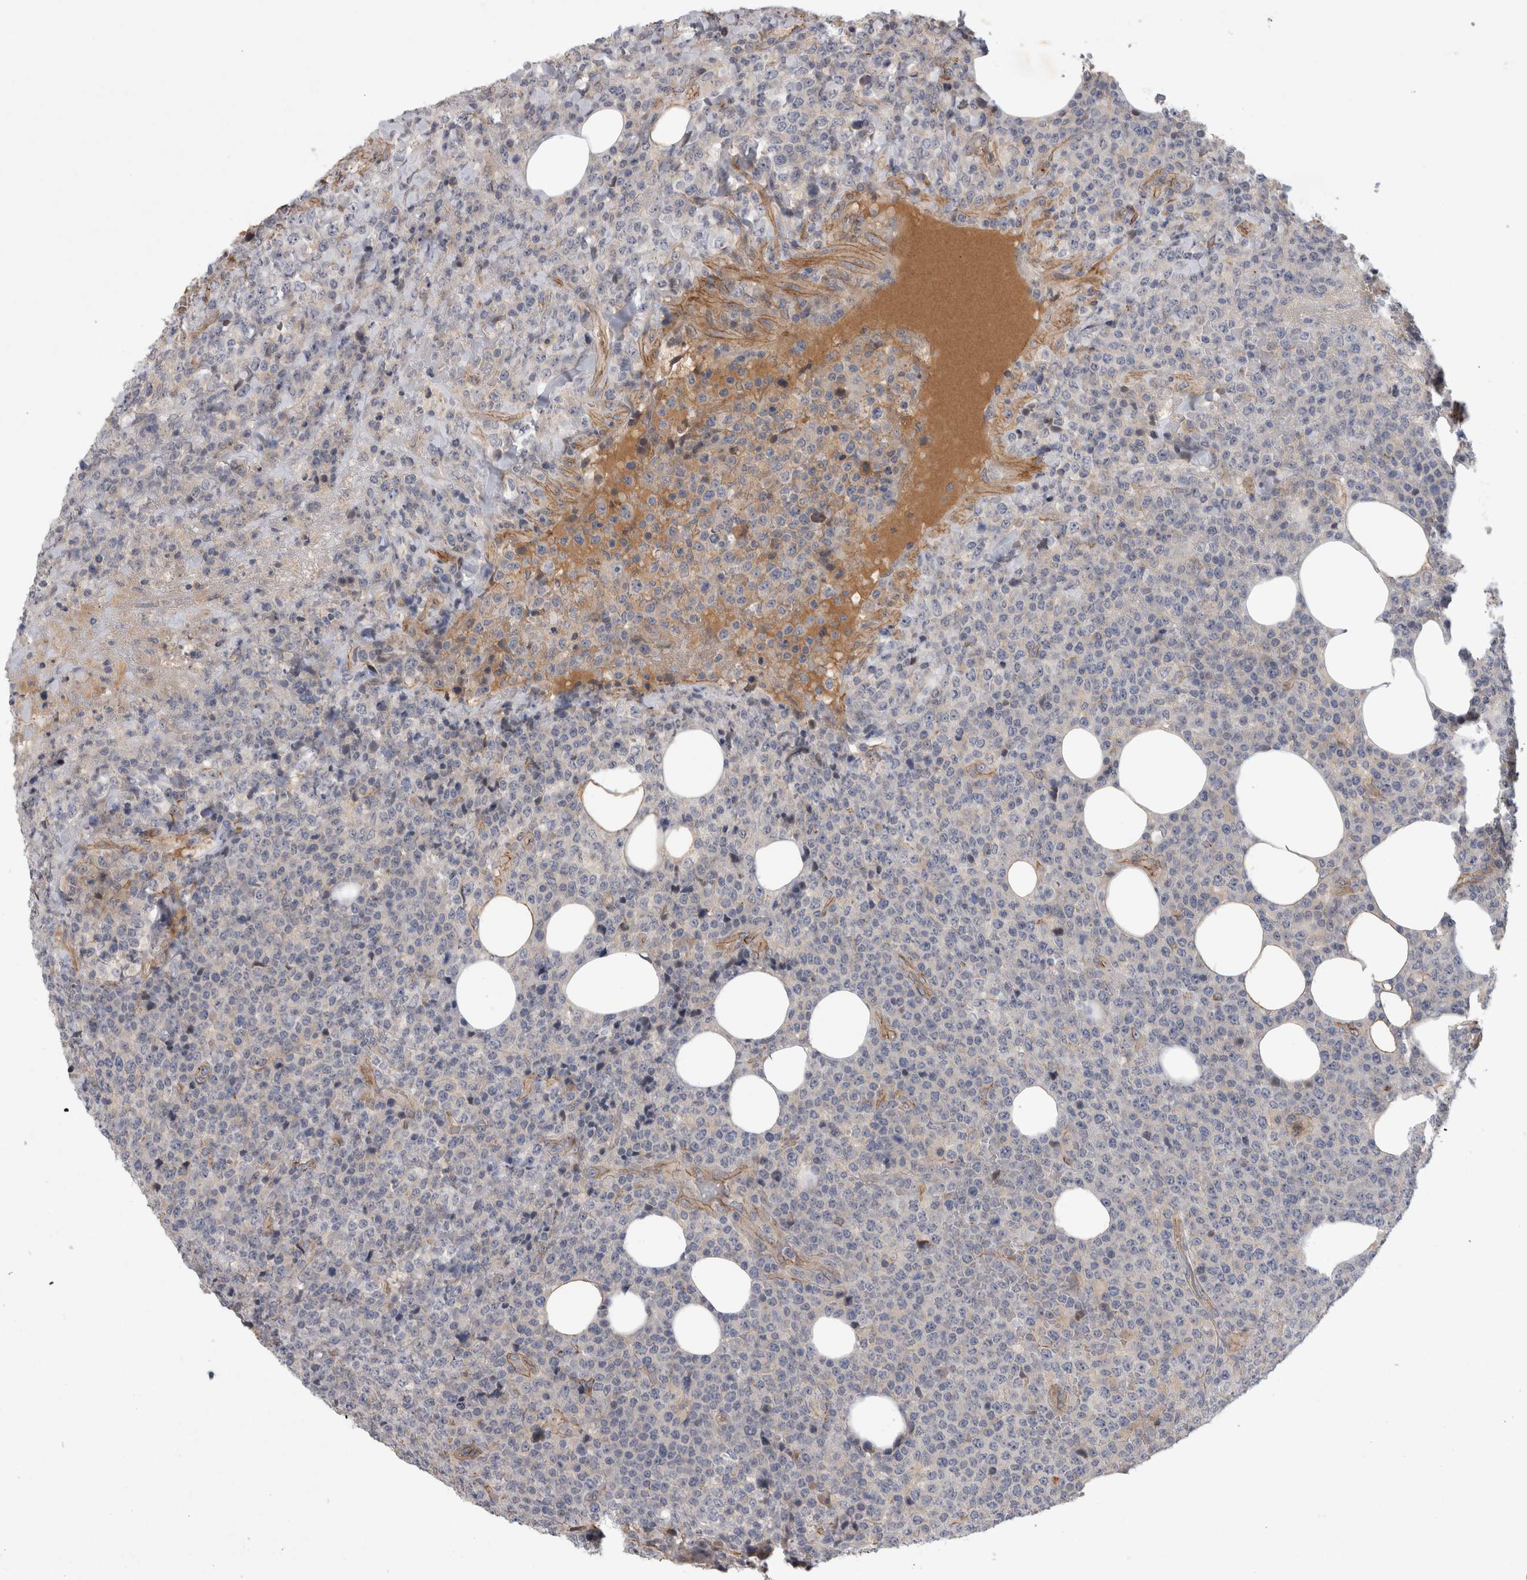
{"staining": {"intensity": "negative", "quantity": "none", "location": "none"}, "tissue": "lymphoma", "cell_type": "Tumor cells", "image_type": "cancer", "snomed": [{"axis": "morphology", "description": "Malignant lymphoma, non-Hodgkin's type, High grade"}, {"axis": "topography", "description": "Lymph node"}], "caption": "High magnification brightfield microscopy of lymphoma stained with DAB (3,3'-diaminobenzidine) (brown) and counterstained with hematoxylin (blue): tumor cells show no significant expression.", "gene": "ANKFY1", "patient": {"sex": "male", "age": 13}}